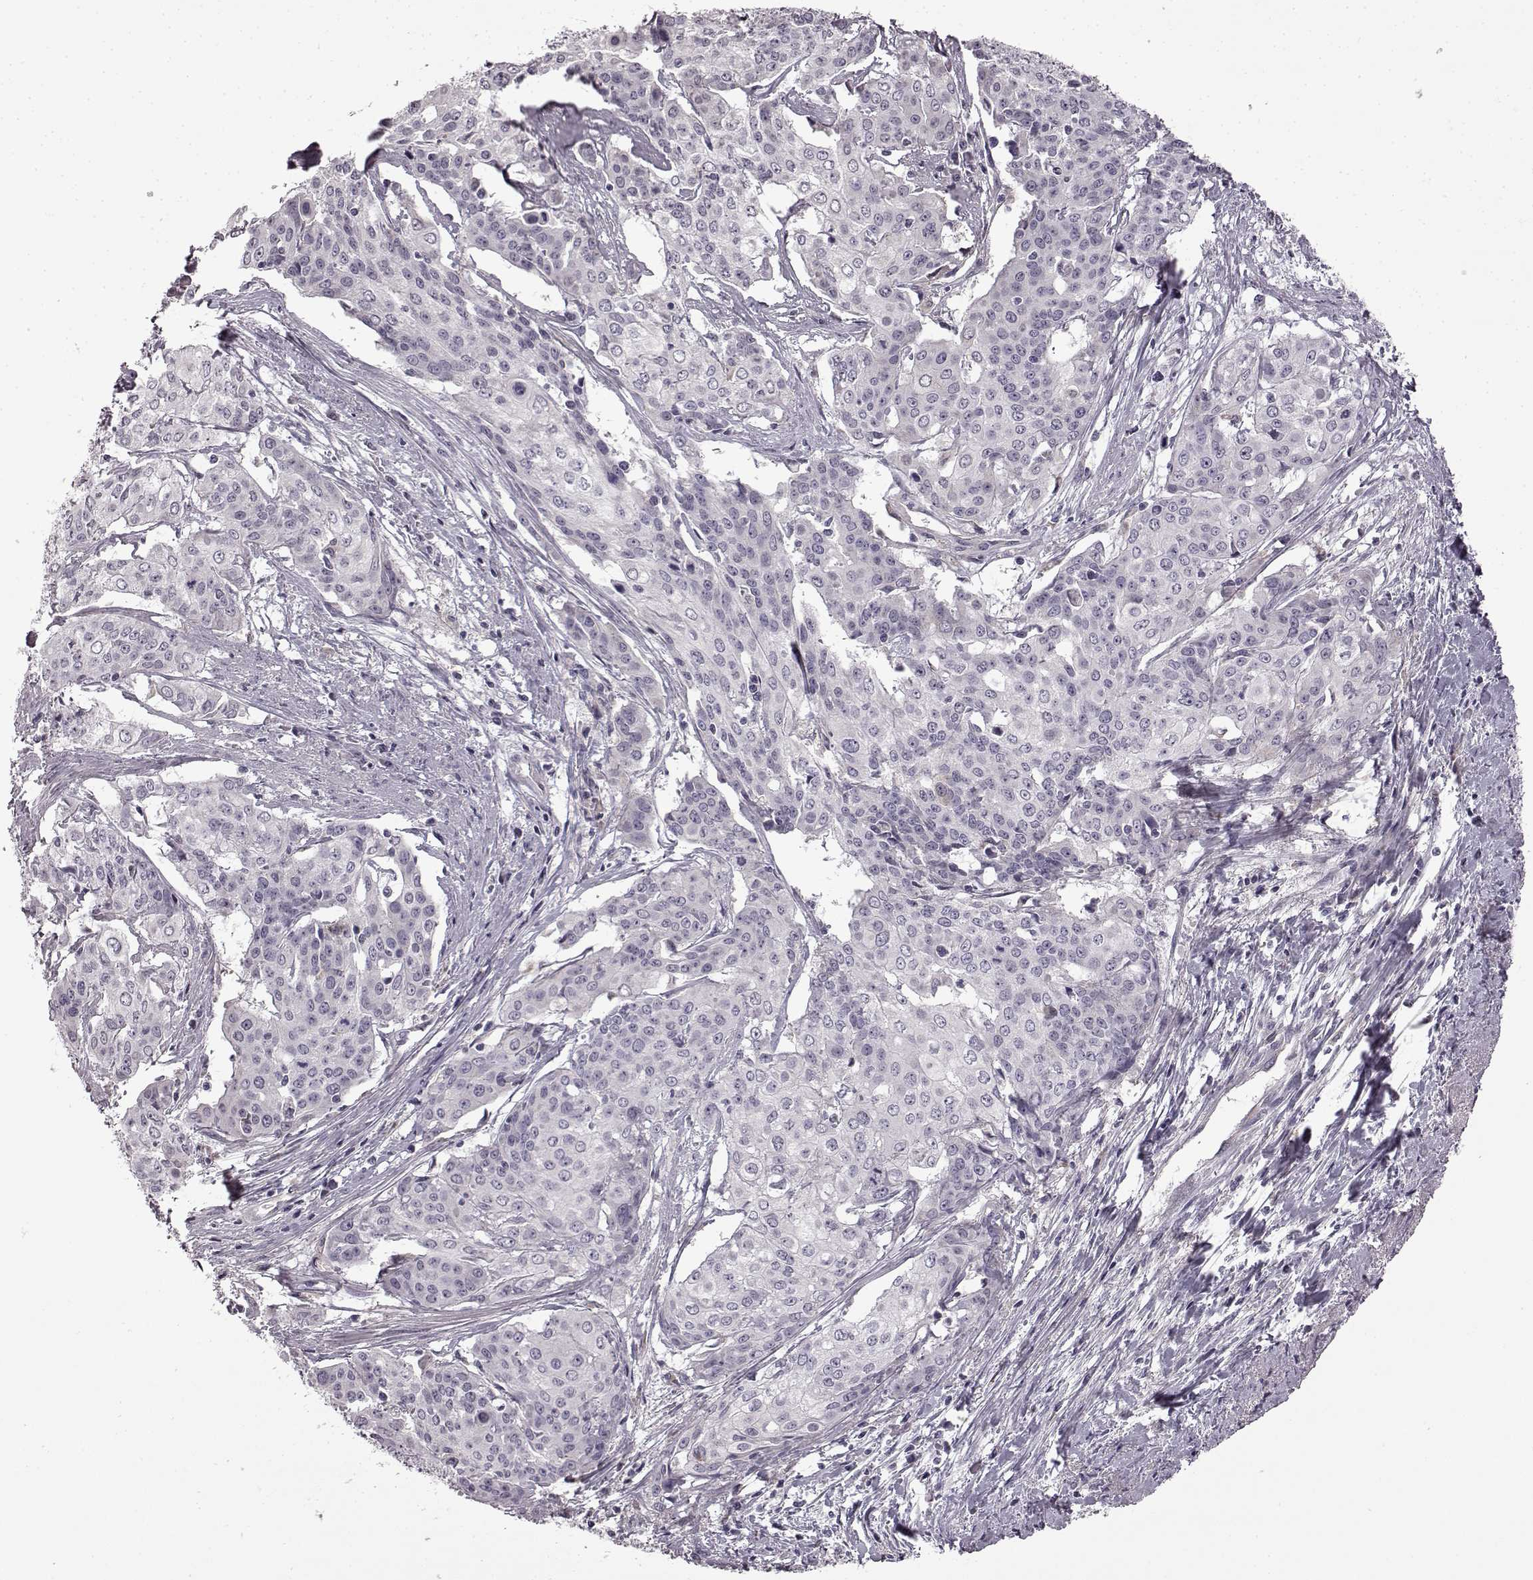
{"staining": {"intensity": "weak", "quantity": "25%-75%", "location": "cytoplasmic/membranous"}, "tissue": "cervical cancer", "cell_type": "Tumor cells", "image_type": "cancer", "snomed": [{"axis": "morphology", "description": "Squamous cell carcinoma, NOS"}, {"axis": "topography", "description": "Cervix"}], "caption": "The micrograph shows immunohistochemical staining of cervical cancer. There is weak cytoplasmic/membranous staining is identified in approximately 25%-75% of tumor cells. The protein is stained brown, and the nuclei are stained in blue (DAB IHC with brightfield microscopy, high magnification).", "gene": "B3GNT6", "patient": {"sex": "female", "age": 39}}